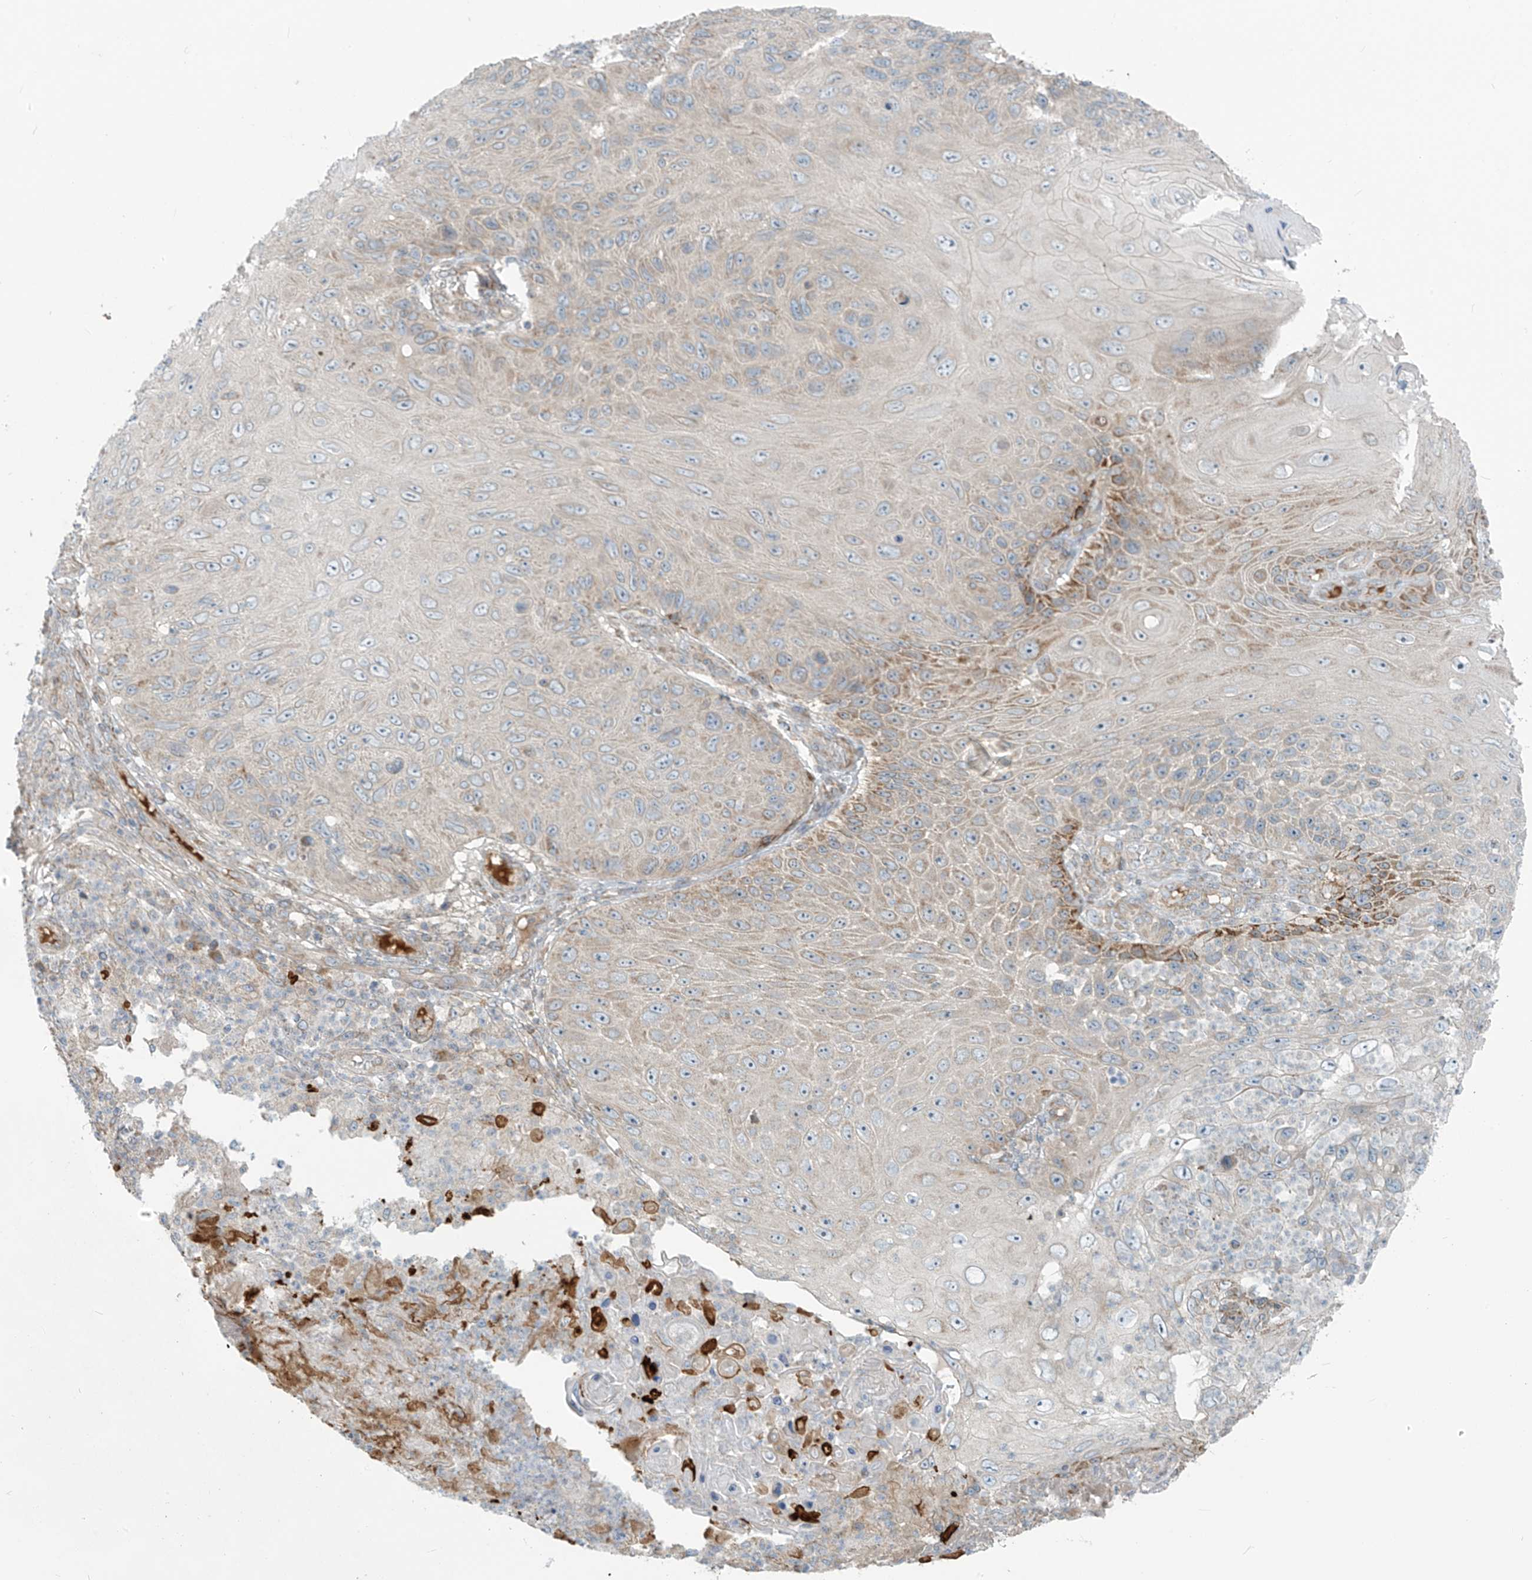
{"staining": {"intensity": "moderate", "quantity": "<25%", "location": "cytoplasmic/membranous"}, "tissue": "skin cancer", "cell_type": "Tumor cells", "image_type": "cancer", "snomed": [{"axis": "morphology", "description": "Squamous cell carcinoma, NOS"}, {"axis": "topography", "description": "Skin"}], "caption": "This micrograph exhibits IHC staining of skin squamous cell carcinoma, with low moderate cytoplasmic/membranous staining in about <25% of tumor cells.", "gene": "LZTS3", "patient": {"sex": "female", "age": 88}}